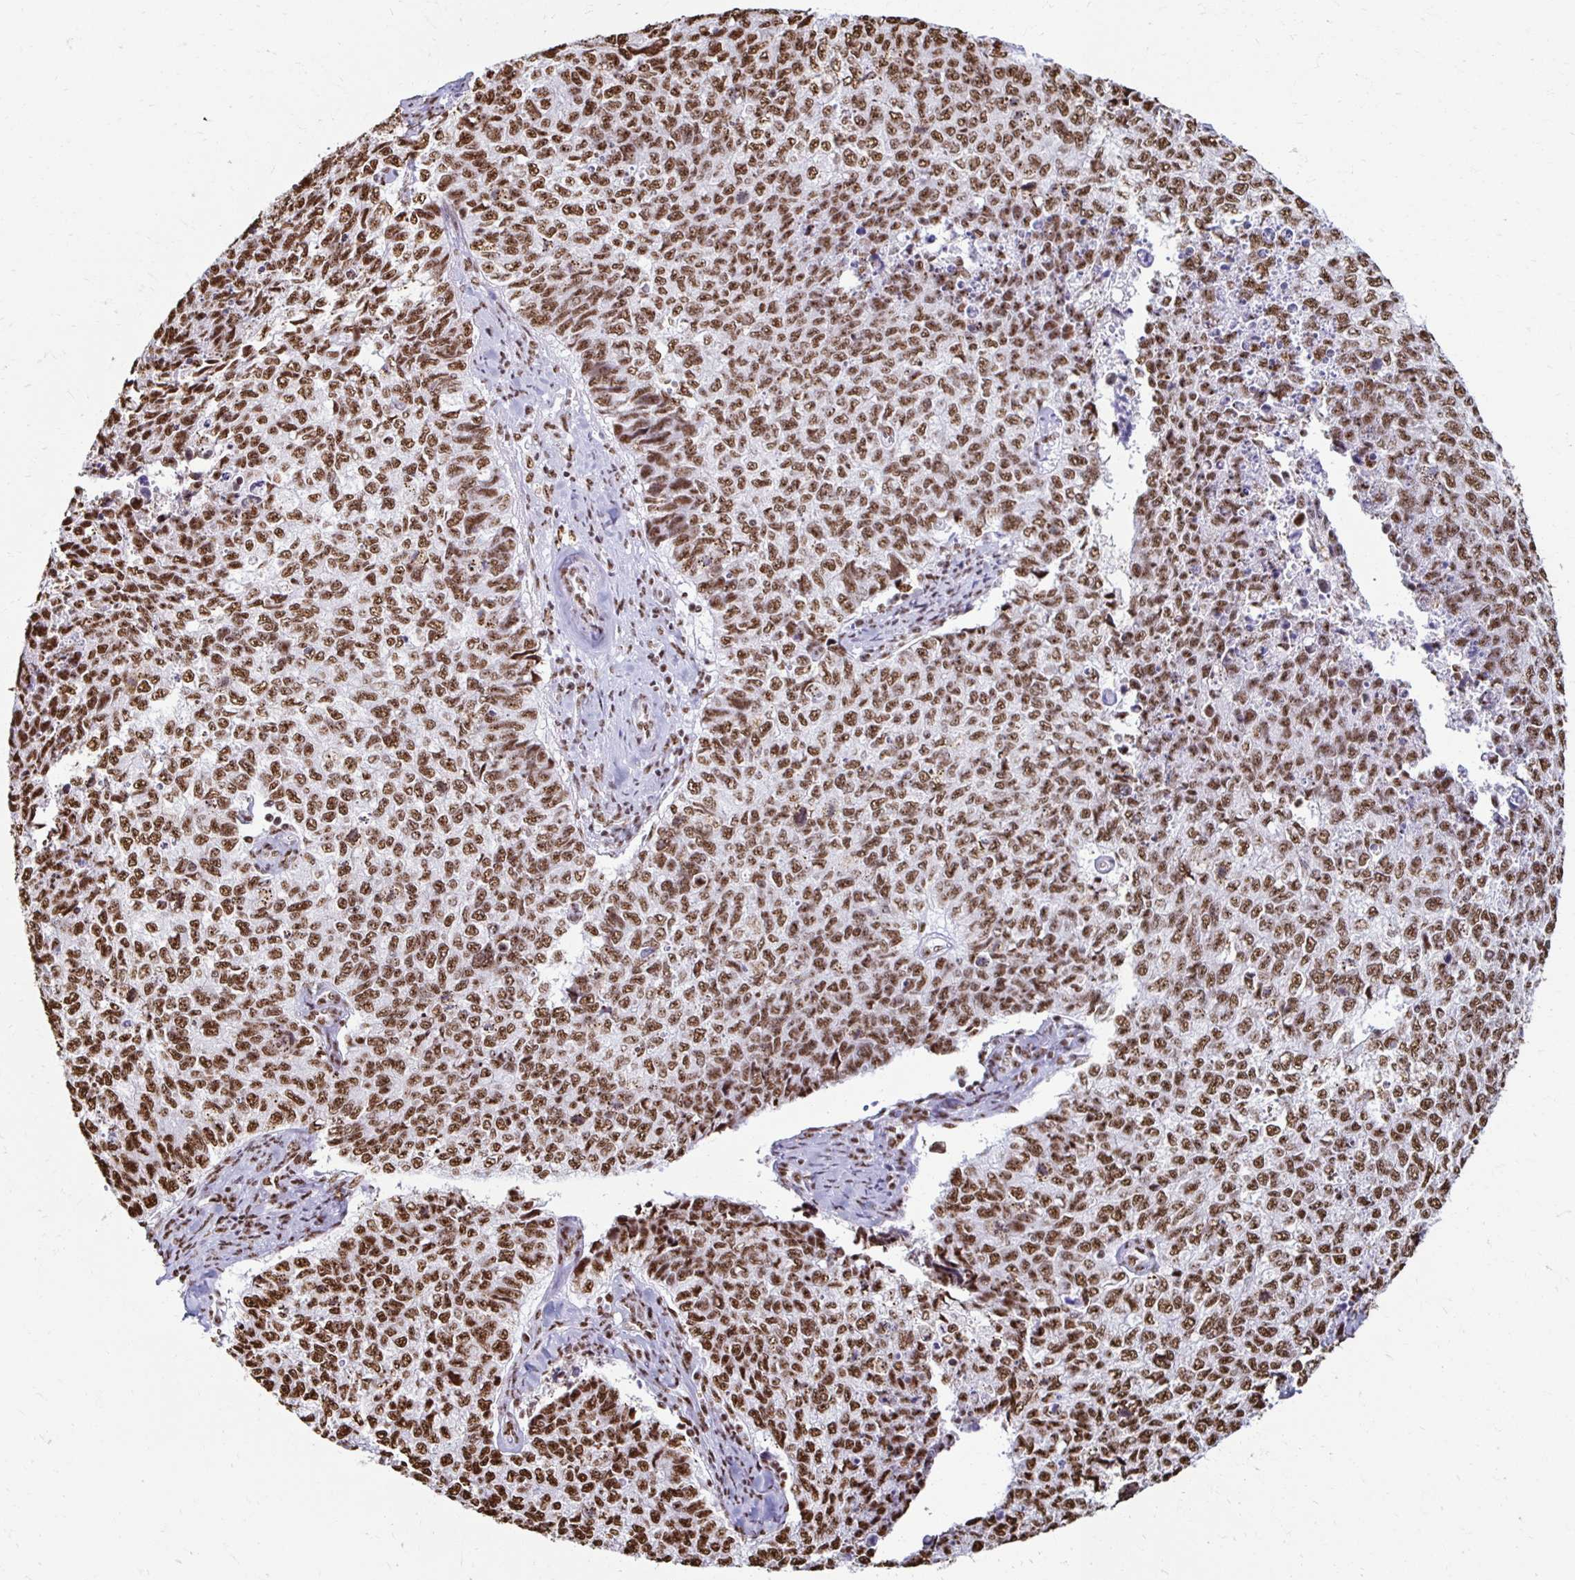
{"staining": {"intensity": "moderate", "quantity": ">75%", "location": "nuclear"}, "tissue": "cervical cancer", "cell_type": "Tumor cells", "image_type": "cancer", "snomed": [{"axis": "morphology", "description": "Adenocarcinoma, NOS"}, {"axis": "topography", "description": "Cervix"}], "caption": "Protein expression analysis of cervical adenocarcinoma shows moderate nuclear positivity in about >75% of tumor cells.", "gene": "NONO", "patient": {"sex": "female", "age": 63}}